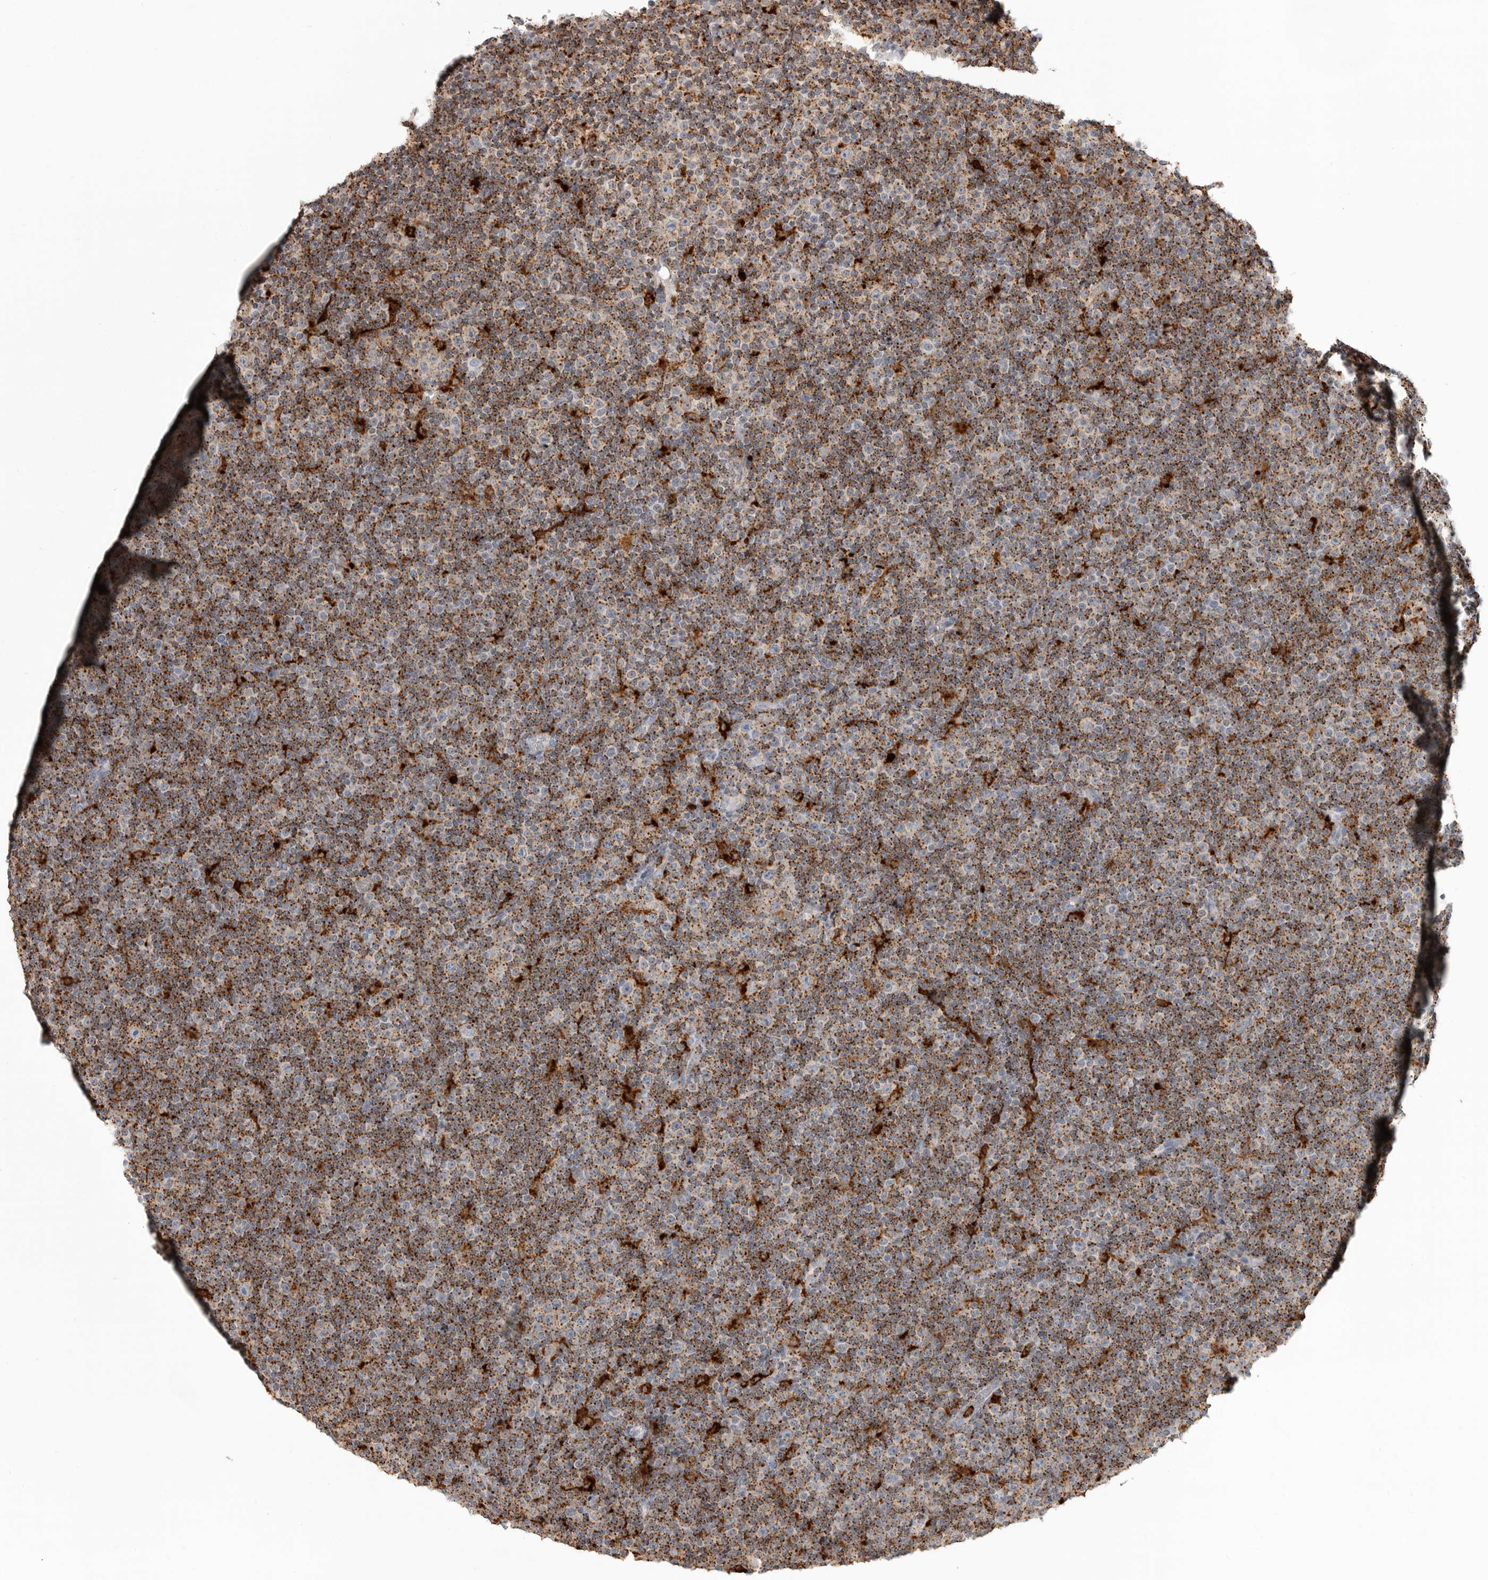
{"staining": {"intensity": "strong", "quantity": "25%-75%", "location": "cytoplasmic/membranous"}, "tissue": "lymphoma", "cell_type": "Tumor cells", "image_type": "cancer", "snomed": [{"axis": "morphology", "description": "Malignant lymphoma, non-Hodgkin's type, Low grade"}, {"axis": "topography", "description": "Lymph node"}], "caption": "Tumor cells demonstrate high levels of strong cytoplasmic/membranous expression in approximately 25%-75% of cells in low-grade malignant lymphoma, non-Hodgkin's type. Ihc stains the protein of interest in brown and the nuclei are stained blue.", "gene": "IFI30", "patient": {"sex": "female", "age": 67}}